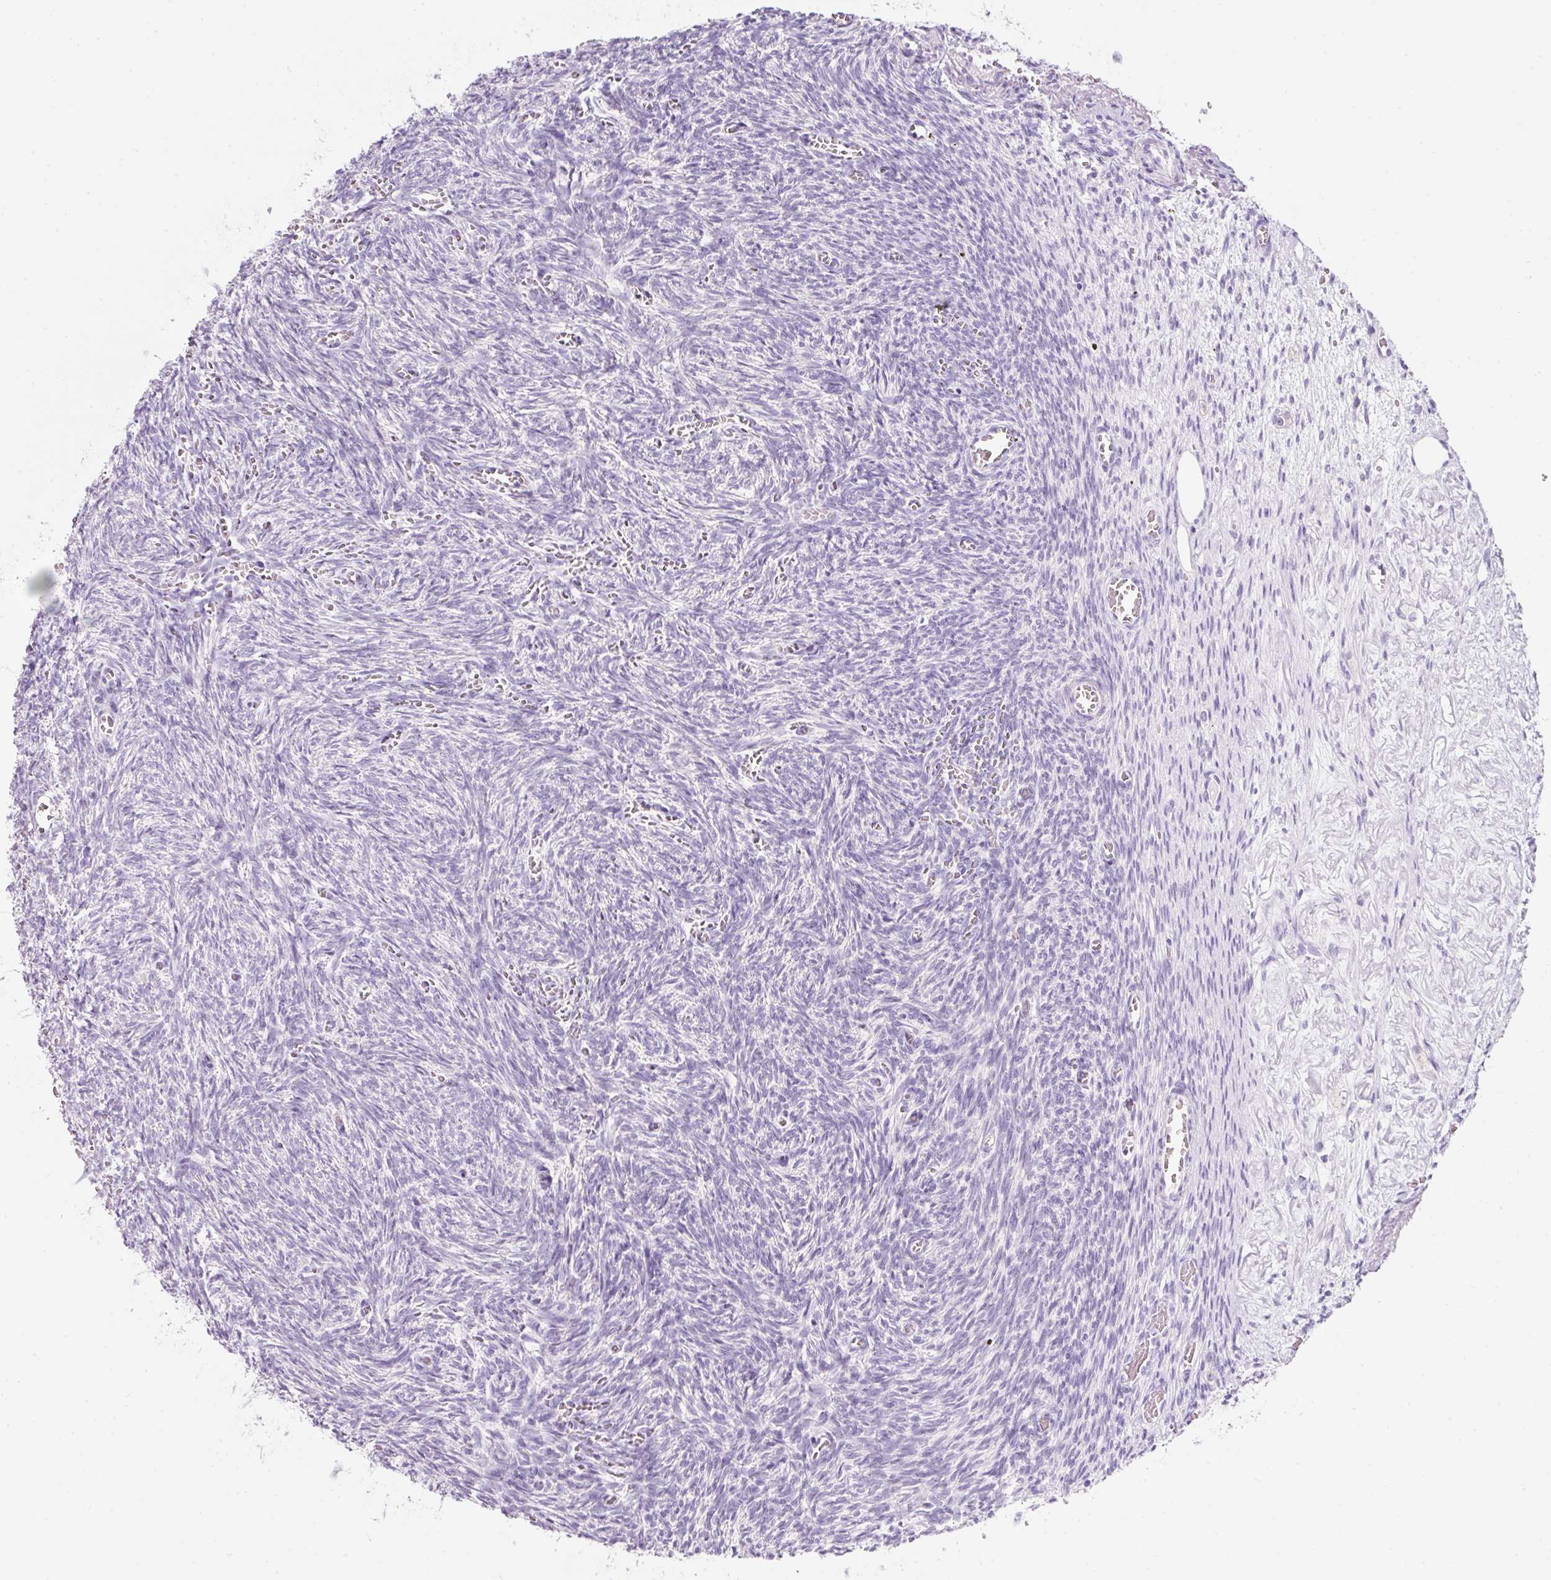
{"staining": {"intensity": "negative", "quantity": "none", "location": "none"}, "tissue": "ovary", "cell_type": "Ovarian stroma cells", "image_type": "normal", "snomed": [{"axis": "morphology", "description": "Normal tissue, NOS"}, {"axis": "topography", "description": "Ovary"}], "caption": "Human ovary stained for a protein using immunohistochemistry displays no positivity in ovarian stroma cells.", "gene": "SLC2A2", "patient": {"sex": "female", "age": 67}}